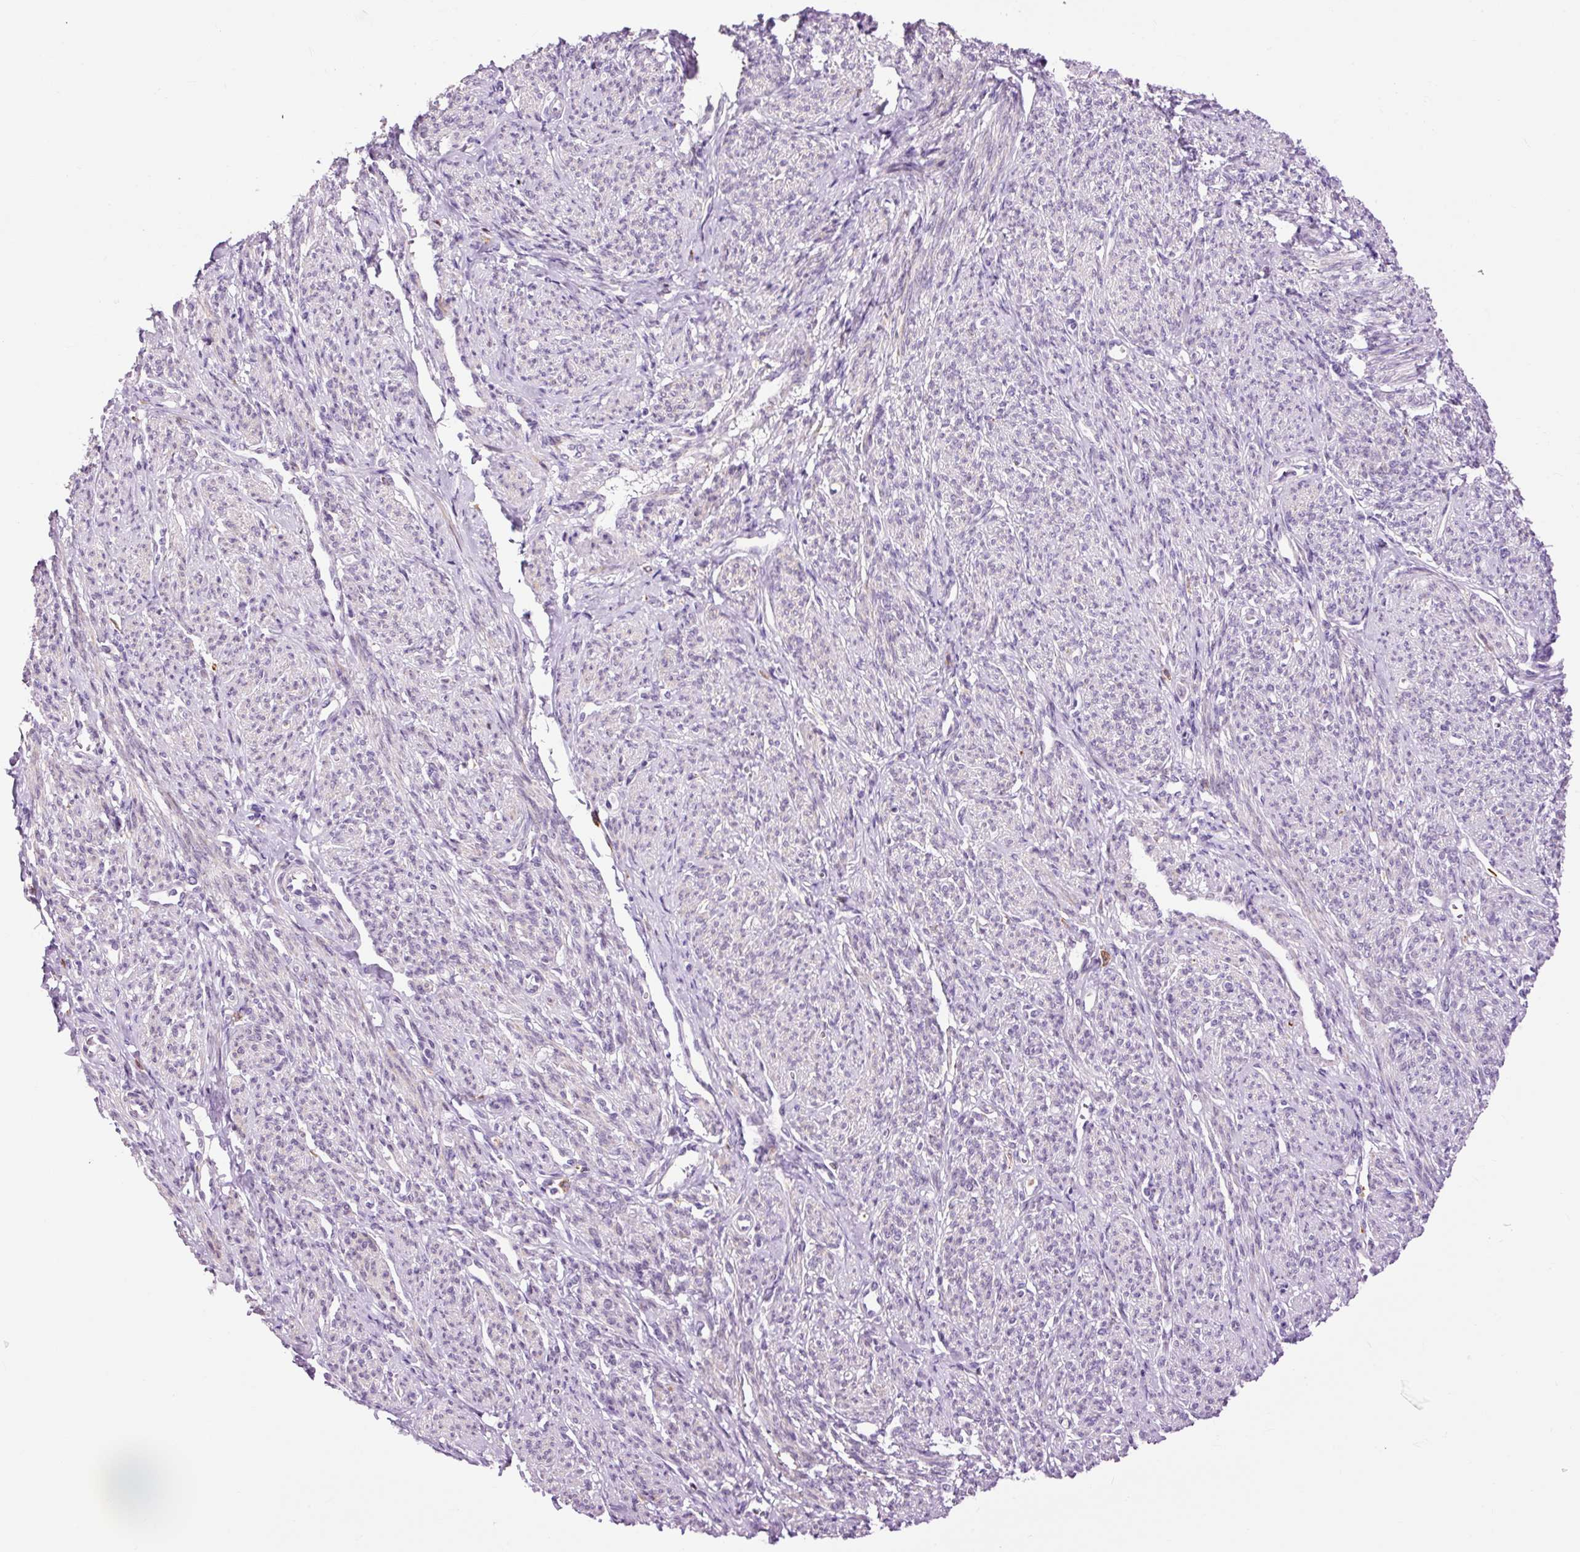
{"staining": {"intensity": "moderate", "quantity": "25%-75%", "location": "cytoplasmic/membranous"}, "tissue": "smooth muscle", "cell_type": "Smooth muscle cells", "image_type": "normal", "snomed": [{"axis": "morphology", "description": "Normal tissue, NOS"}, {"axis": "topography", "description": "Smooth muscle"}], "caption": "Smooth muscle cells show medium levels of moderate cytoplasmic/membranous positivity in approximately 25%-75% of cells in normal human smooth muscle. The staining was performed using DAB (3,3'-diaminobenzidine) to visualize the protein expression in brown, while the nuclei were stained in blue with hematoxylin (Magnification: 20x).", "gene": "LY86", "patient": {"sex": "female", "age": 65}}